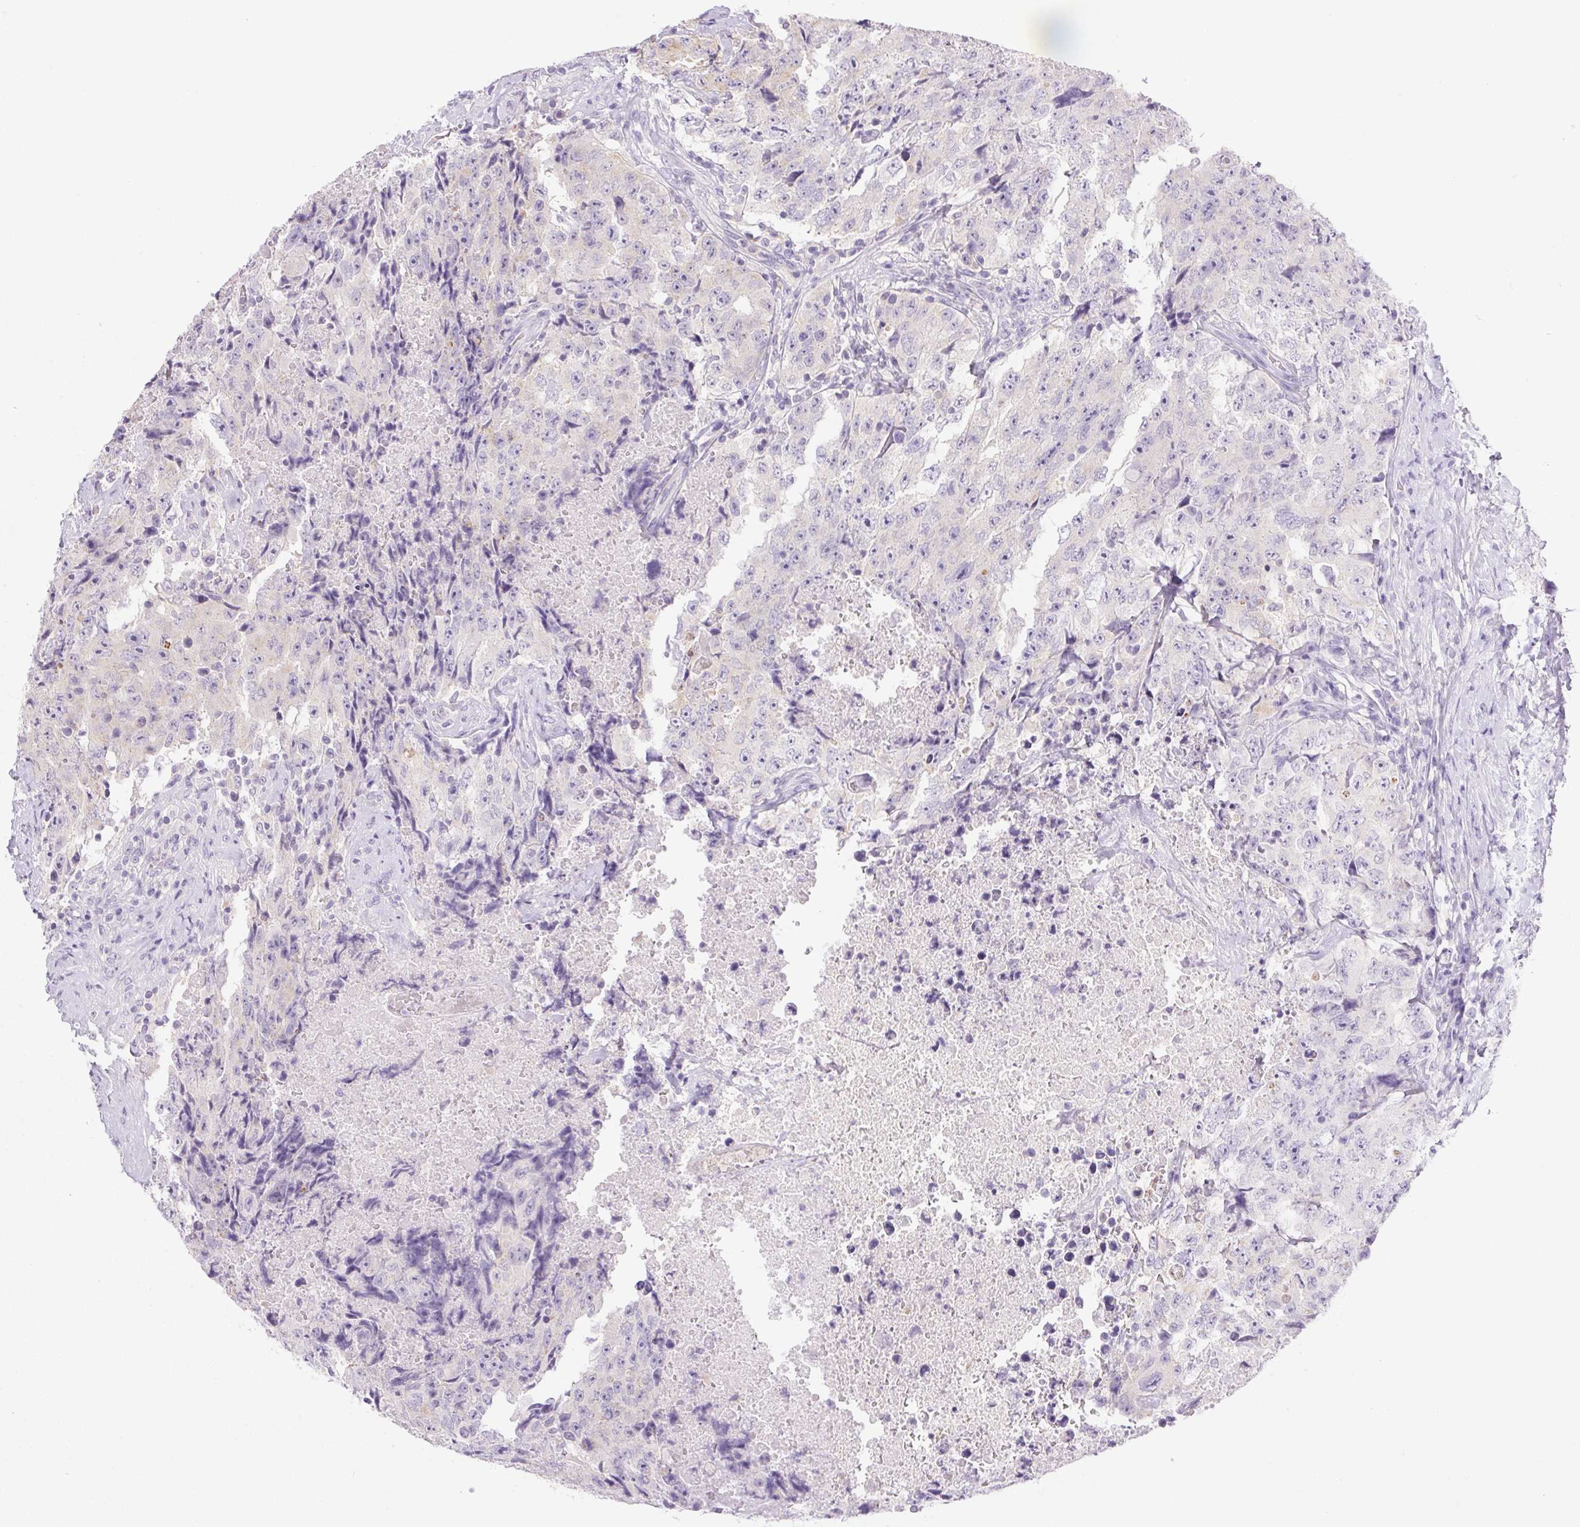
{"staining": {"intensity": "negative", "quantity": "none", "location": "none"}, "tissue": "testis cancer", "cell_type": "Tumor cells", "image_type": "cancer", "snomed": [{"axis": "morphology", "description": "Carcinoma, Embryonal, NOS"}, {"axis": "topography", "description": "Testis"}], "caption": "DAB (3,3'-diaminobenzidine) immunohistochemical staining of testis embryonal carcinoma displays no significant positivity in tumor cells. (DAB IHC with hematoxylin counter stain).", "gene": "SLC17A7", "patient": {"sex": "male", "age": 24}}